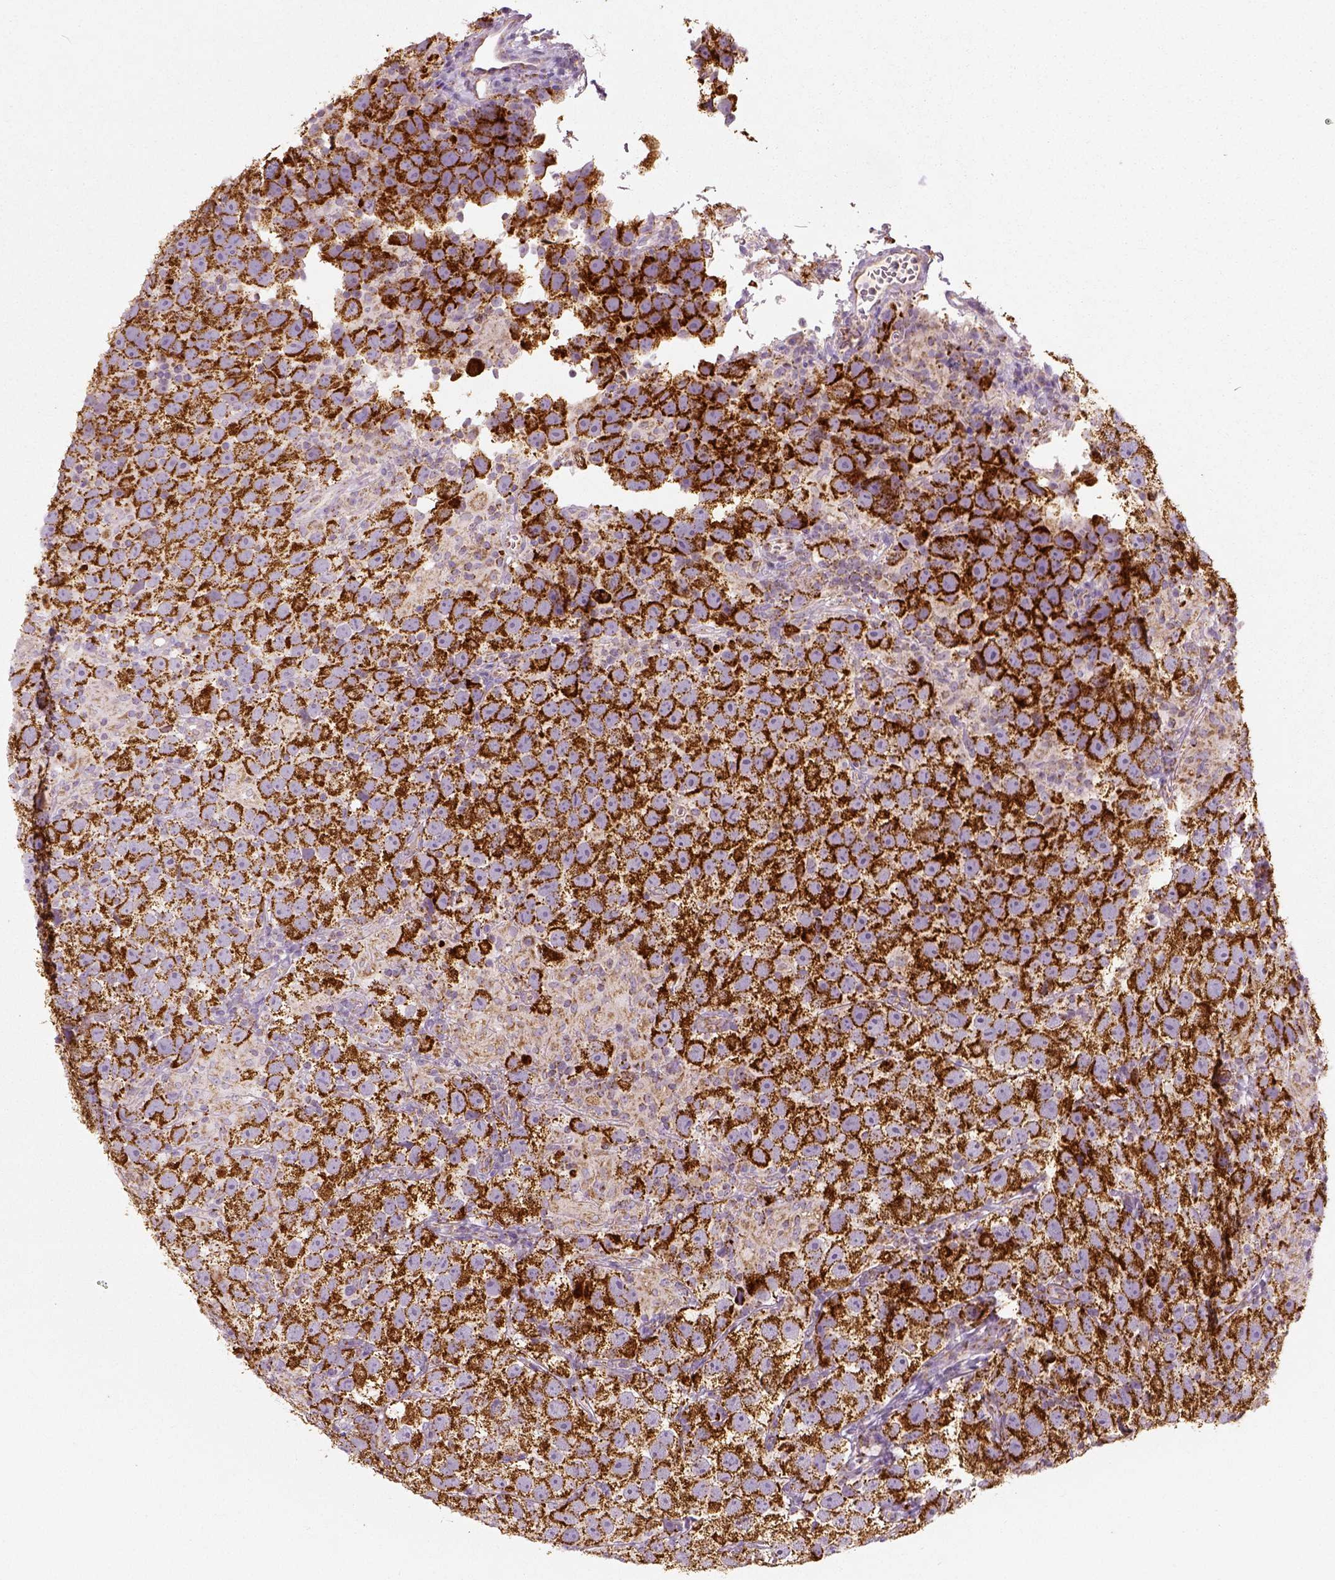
{"staining": {"intensity": "strong", "quantity": ">75%", "location": "cytoplasmic/membranous"}, "tissue": "testis cancer", "cell_type": "Tumor cells", "image_type": "cancer", "snomed": [{"axis": "morphology", "description": "Seminoma, NOS"}, {"axis": "topography", "description": "Testis"}], "caption": "Testis cancer (seminoma) stained with IHC displays strong cytoplasmic/membranous staining in about >75% of tumor cells. (Brightfield microscopy of DAB IHC at high magnification).", "gene": "PGAM5", "patient": {"sex": "male", "age": 26}}